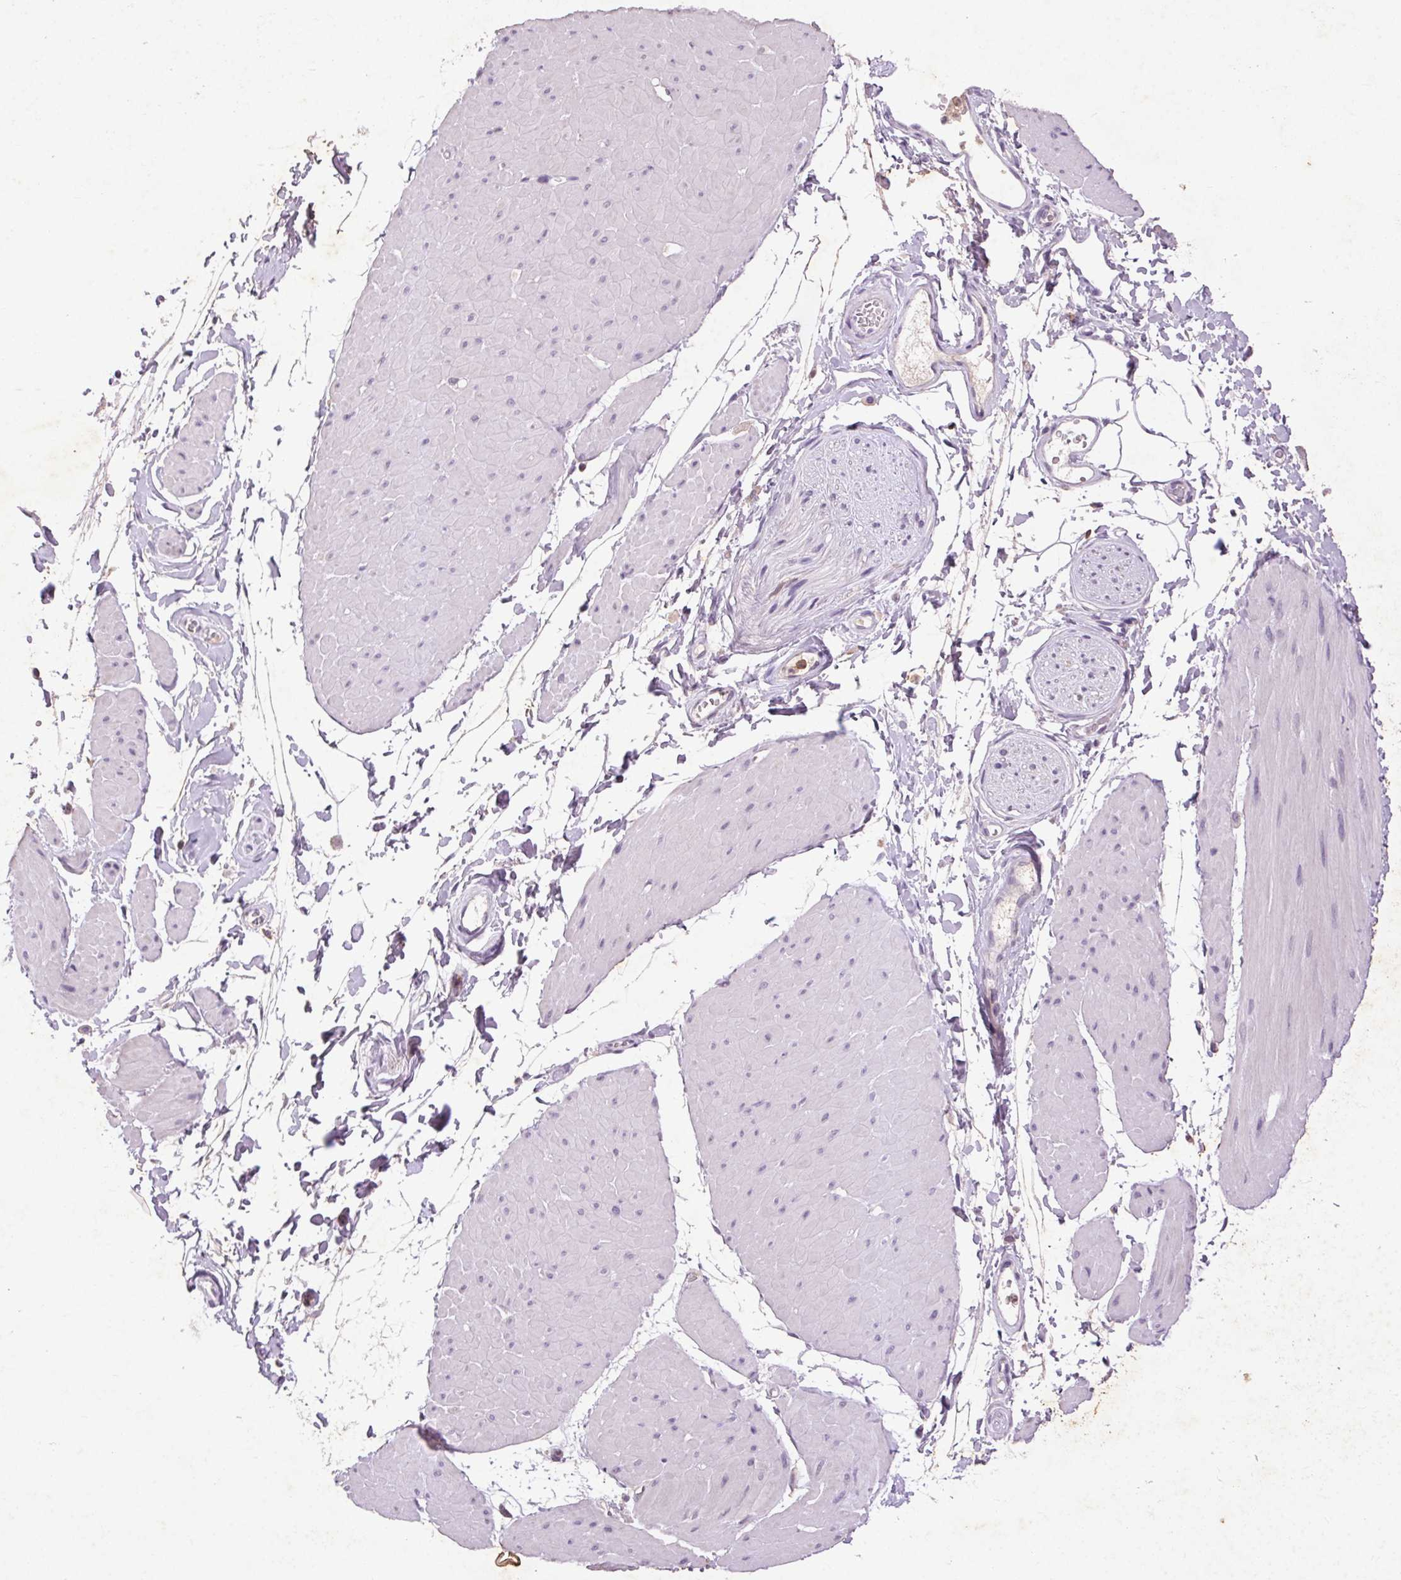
{"staining": {"intensity": "negative", "quantity": "none", "location": "none"}, "tissue": "adipose tissue", "cell_type": "Adipocytes", "image_type": "normal", "snomed": [{"axis": "morphology", "description": "Normal tissue, NOS"}, {"axis": "topography", "description": "Smooth muscle"}, {"axis": "topography", "description": "Peripheral nerve tissue"}], "caption": "A high-resolution image shows immunohistochemistry staining of normal adipose tissue, which exhibits no significant positivity in adipocytes.", "gene": "FNDC7", "patient": {"sex": "male", "age": 58}}